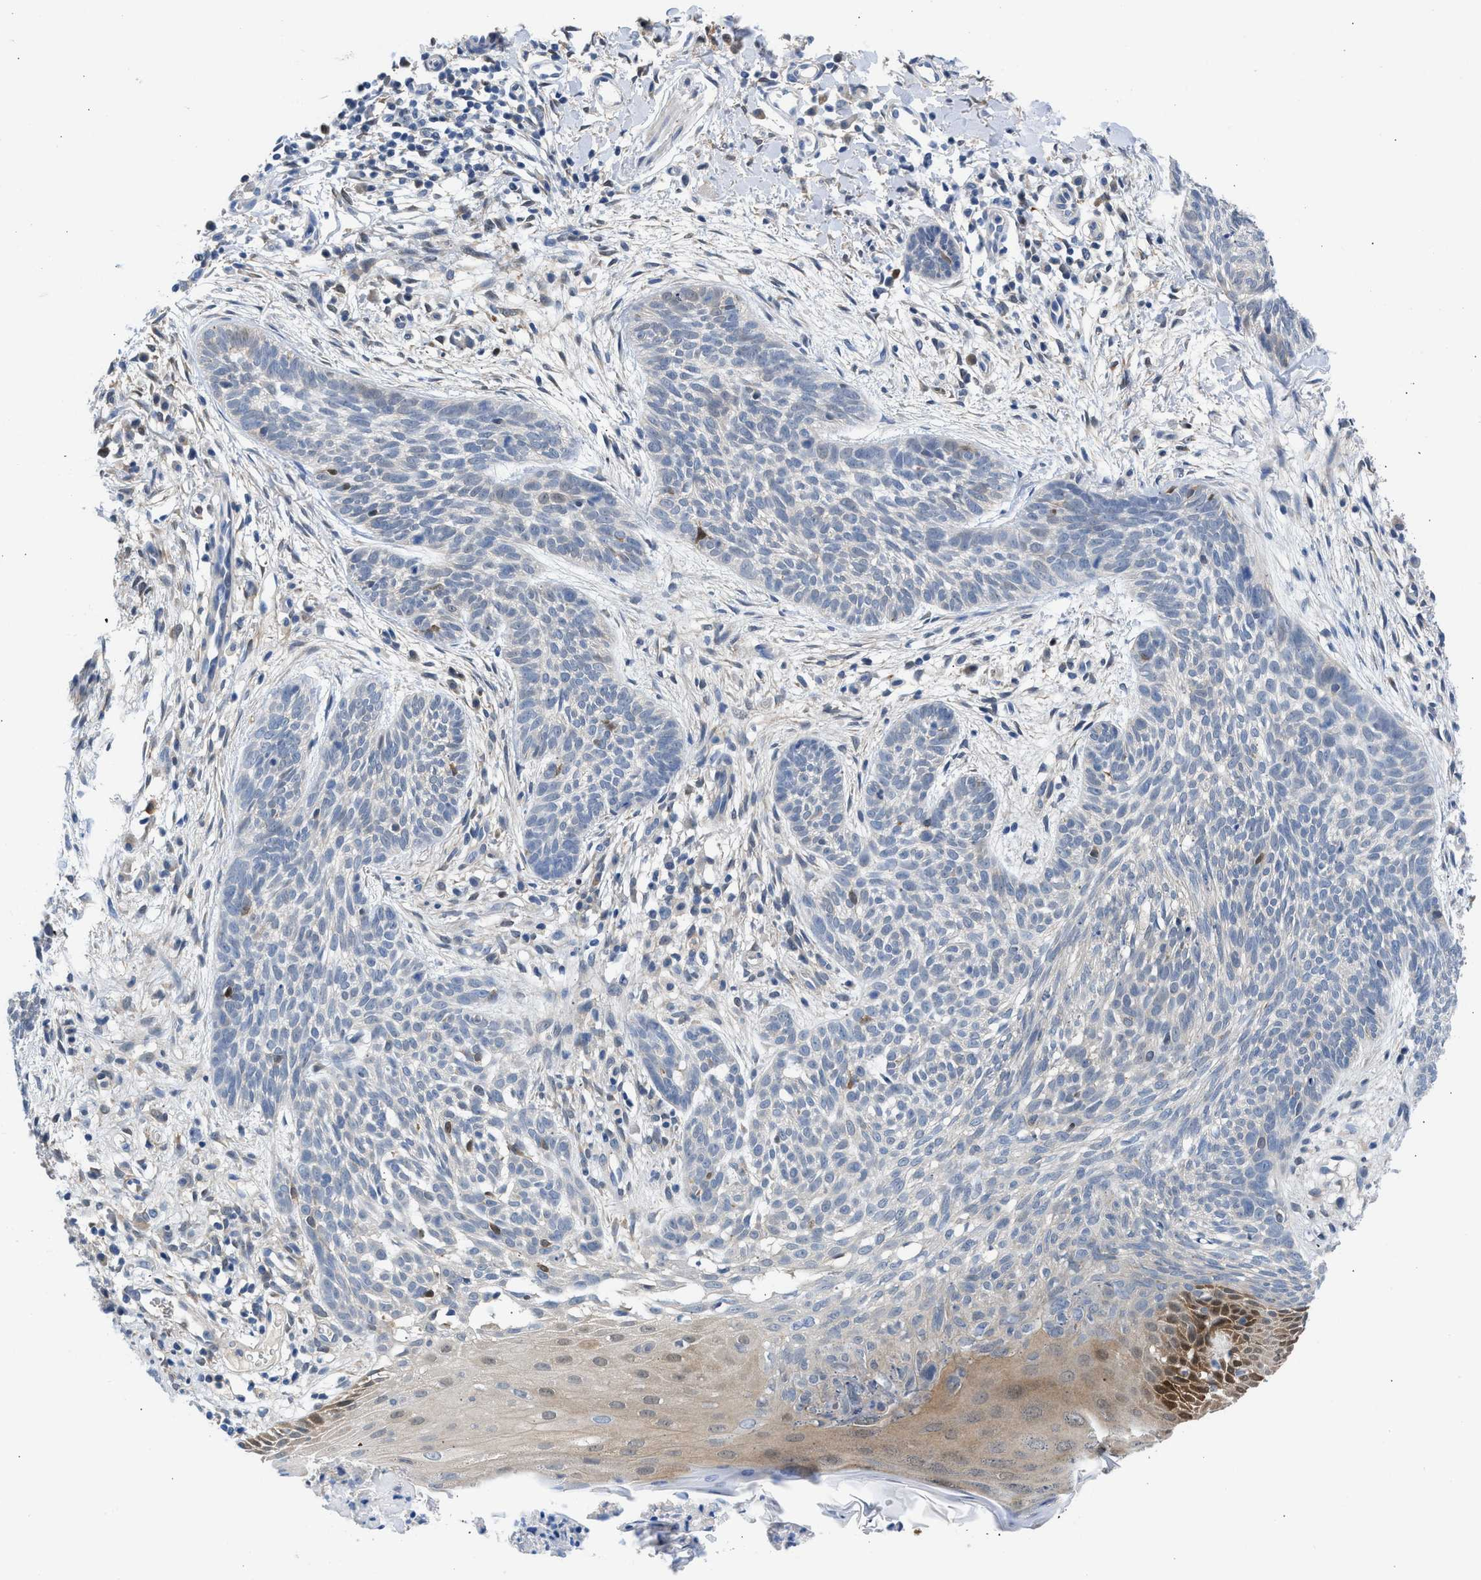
{"staining": {"intensity": "negative", "quantity": "none", "location": "none"}, "tissue": "skin cancer", "cell_type": "Tumor cells", "image_type": "cancer", "snomed": [{"axis": "morphology", "description": "Basal cell carcinoma"}, {"axis": "topography", "description": "Skin"}], "caption": "Protein analysis of skin basal cell carcinoma demonstrates no significant staining in tumor cells. (DAB (3,3'-diaminobenzidine) IHC with hematoxylin counter stain).", "gene": "CBR1", "patient": {"sex": "female", "age": 59}}